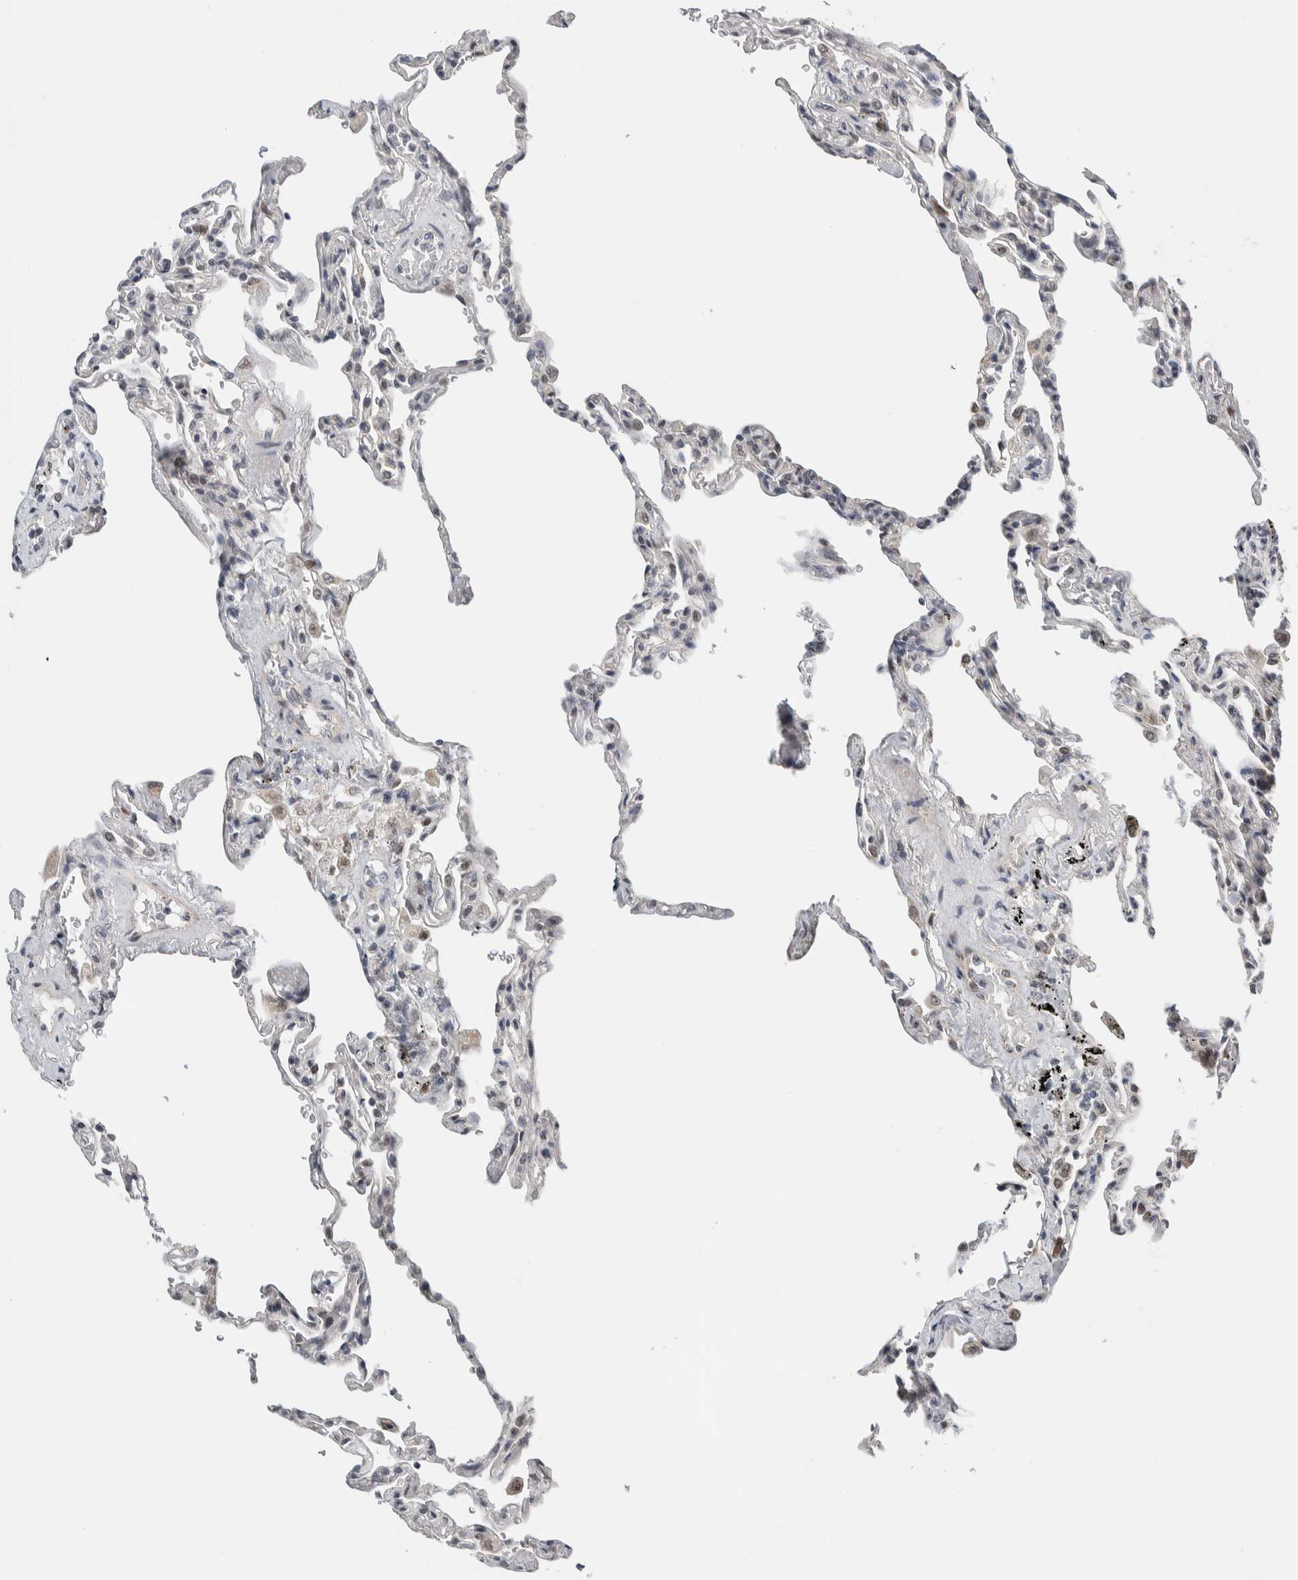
{"staining": {"intensity": "negative", "quantity": "none", "location": "none"}, "tissue": "lung", "cell_type": "Alveolar cells", "image_type": "normal", "snomed": [{"axis": "morphology", "description": "Normal tissue, NOS"}, {"axis": "topography", "description": "Lung"}], "caption": "Benign lung was stained to show a protein in brown. There is no significant staining in alveolar cells.", "gene": "NEUROD1", "patient": {"sex": "male", "age": 59}}